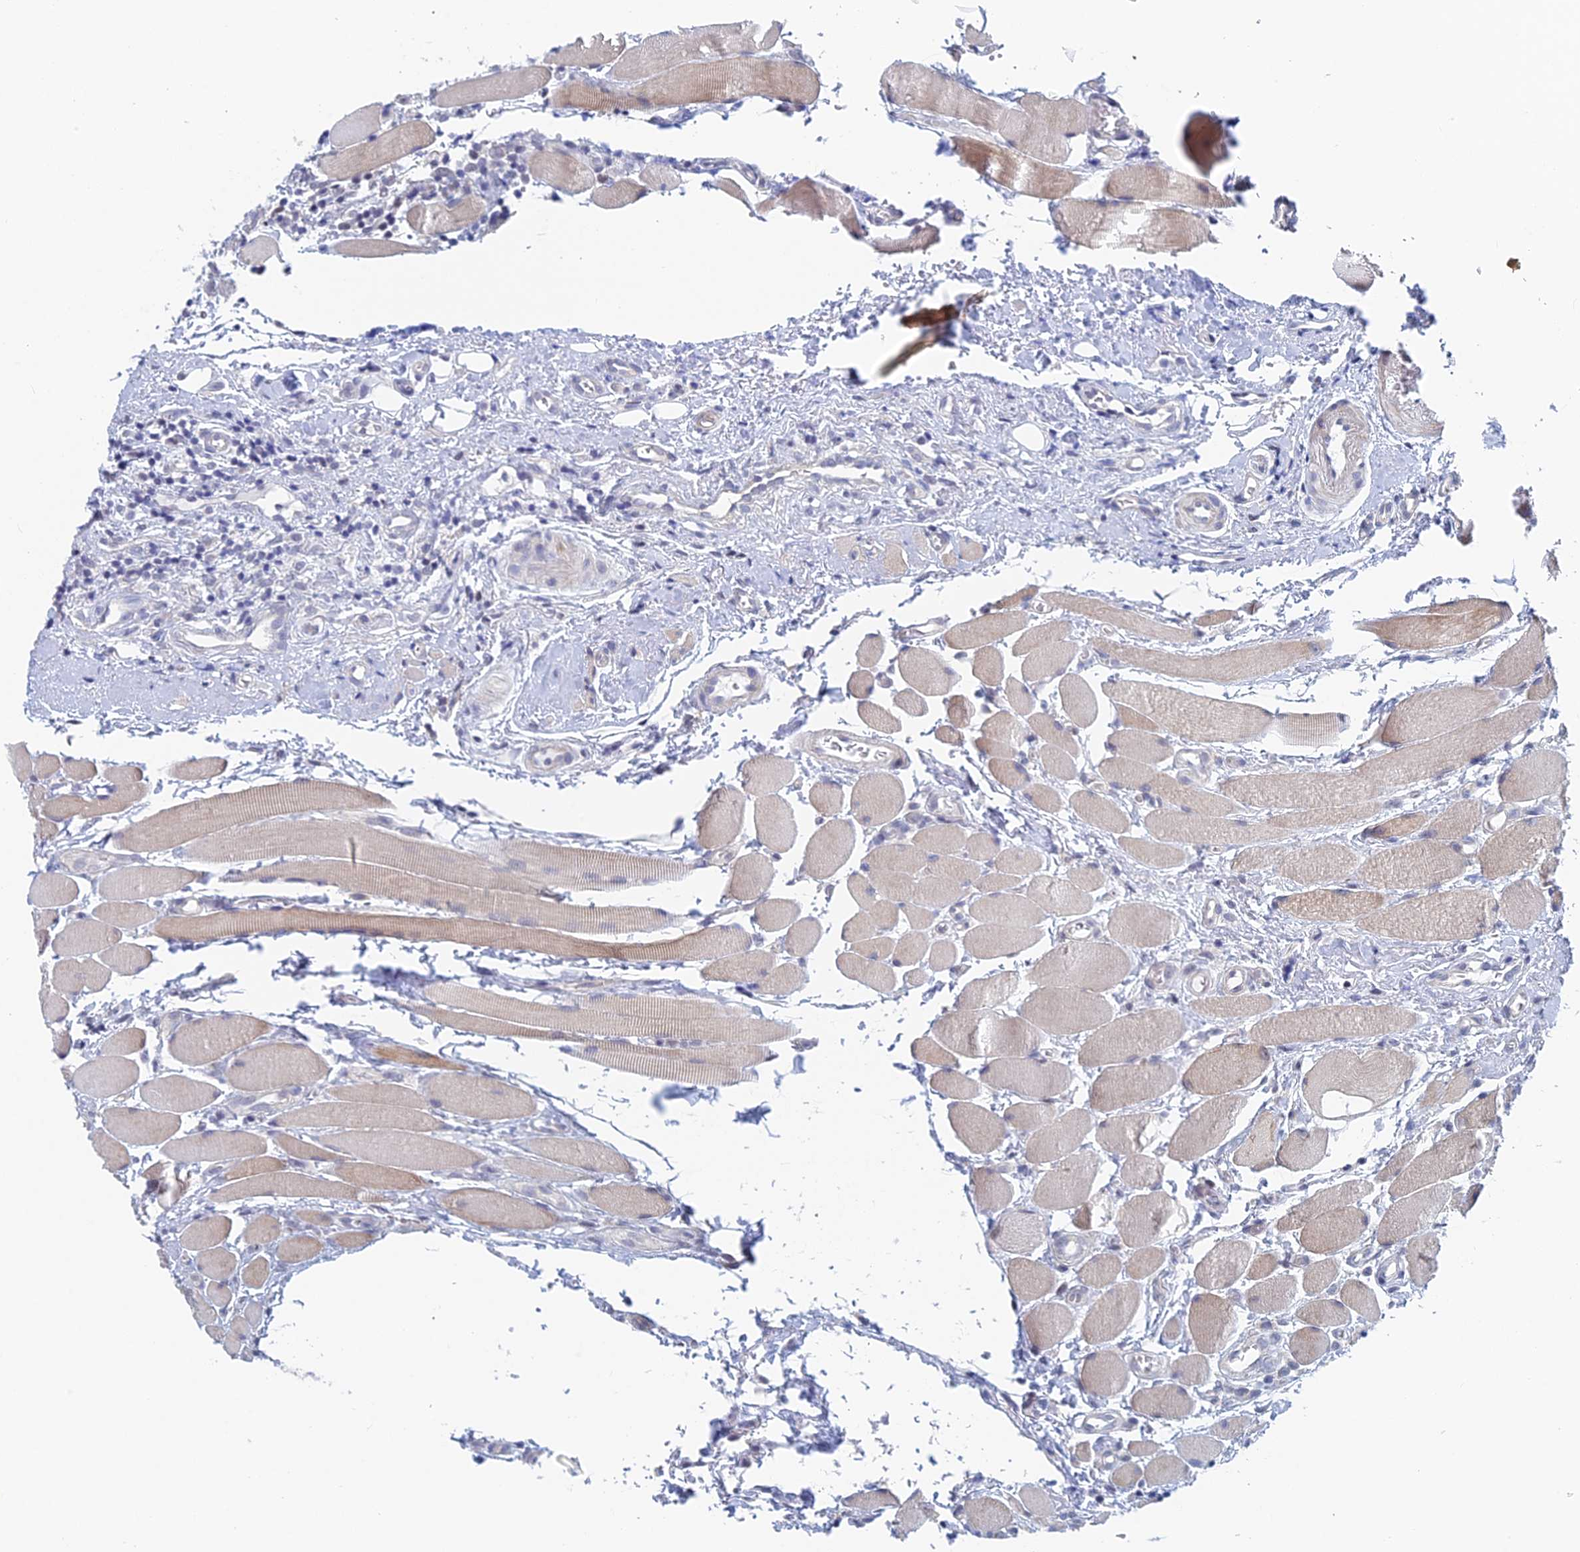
{"staining": {"intensity": "negative", "quantity": "none", "location": "none"}, "tissue": "head and neck cancer", "cell_type": "Tumor cells", "image_type": "cancer", "snomed": [{"axis": "morphology", "description": "Squamous cell carcinoma, NOS"}, {"axis": "topography", "description": "Oral tissue"}, {"axis": "topography", "description": "Head-Neck"}], "caption": "This is an IHC micrograph of human squamous cell carcinoma (head and neck). There is no staining in tumor cells.", "gene": "GMNC", "patient": {"sex": "female", "age": 50}}